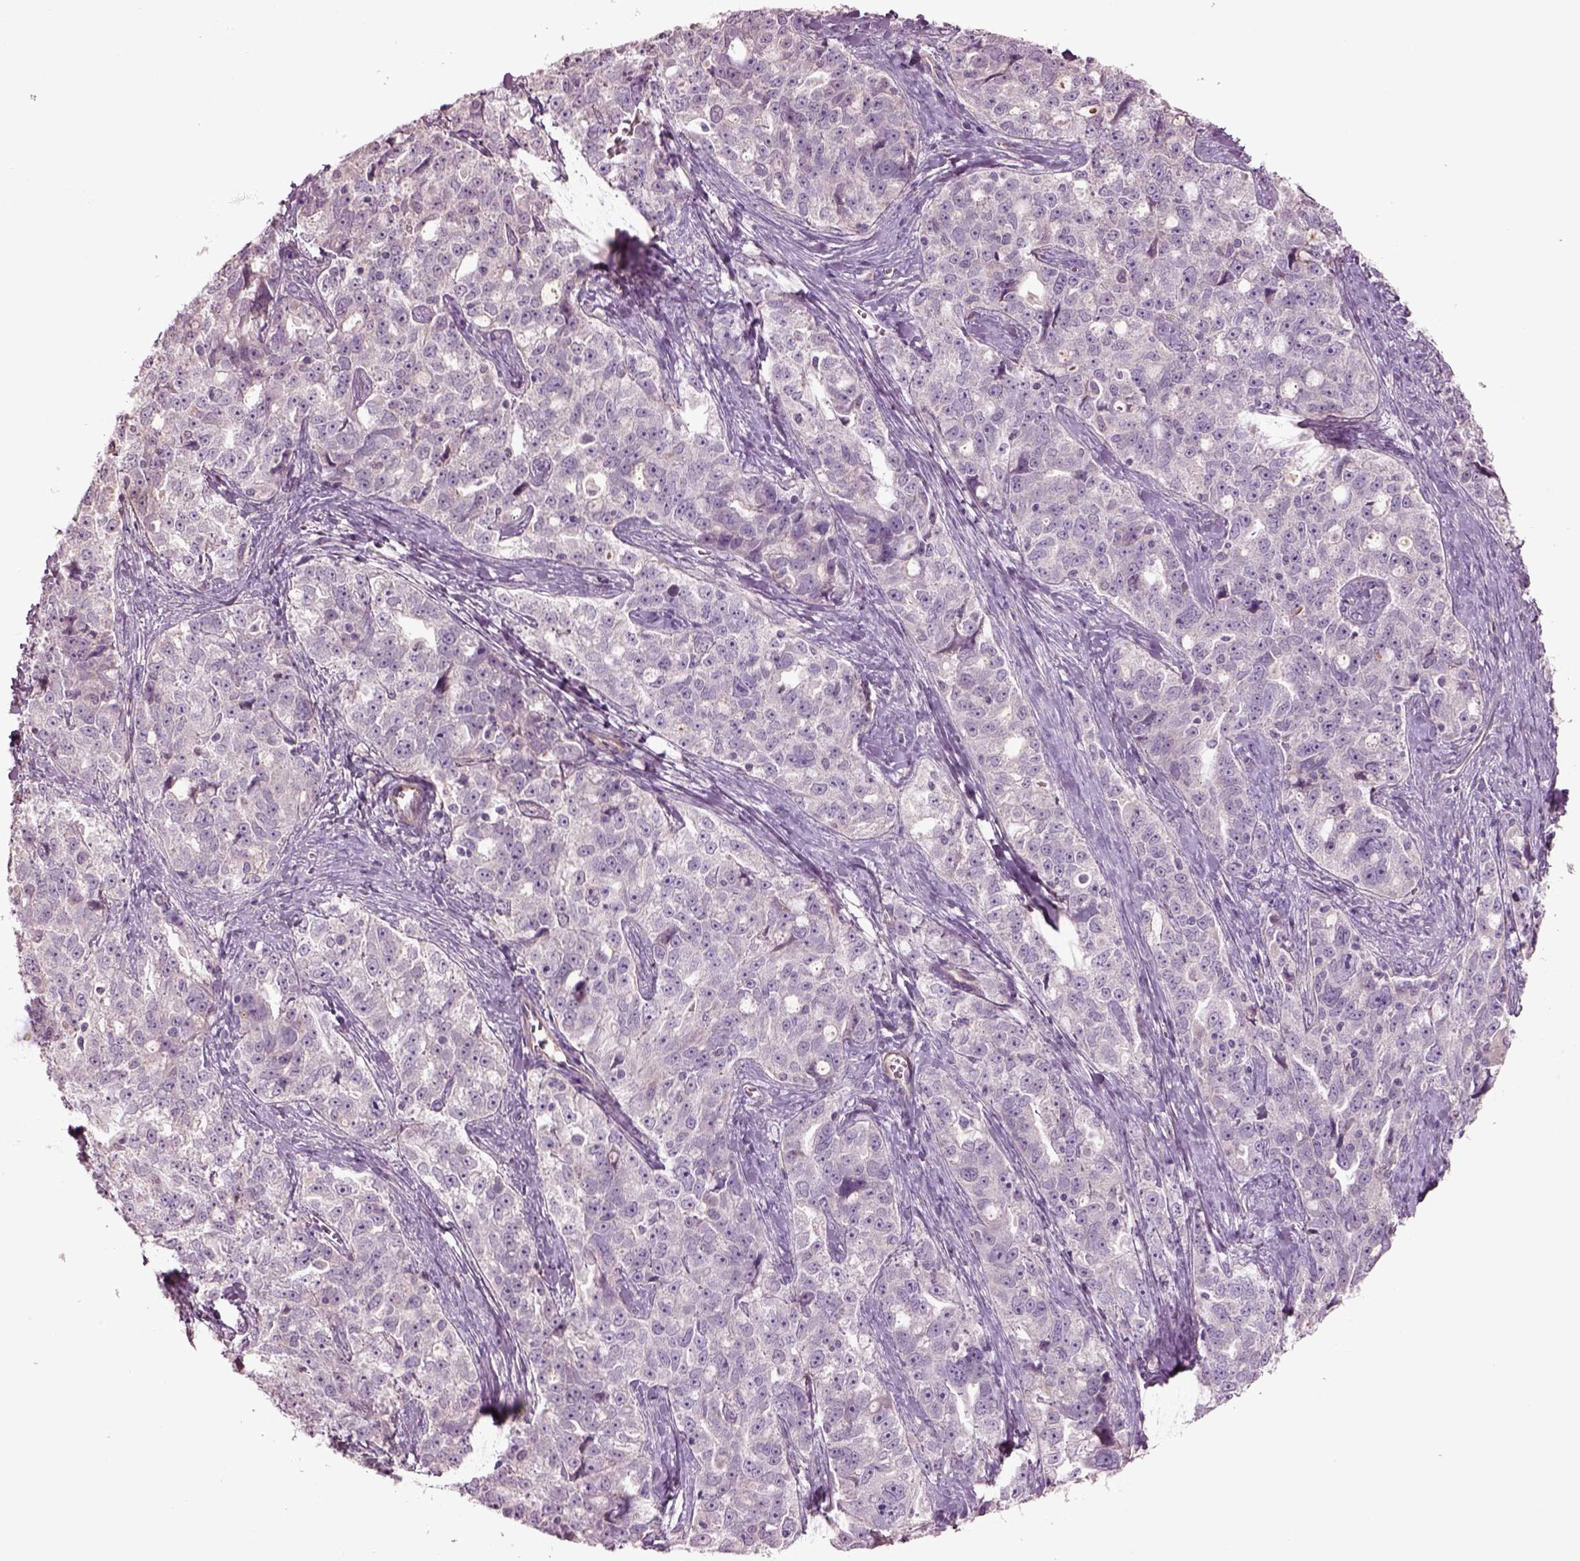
{"staining": {"intensity": "negative", "quantity": "none", "location": "none"}, "tissue": "ovarian cancer", "cell_type": "Tumor cells", "image_type": "cancer", "snomed": [{"axis": "morphology", "description": "Cystadenocarcinoma, serous, NOS"}, {"axis": "topography", "description": "Ovary"}], "caption": "This is a histopathology image of immunohistochemistry staining of serous cystadenocarcinoma (ovarian), which shows no expression in tumor cells.", "gene": "DUOXA2", "patient": {"sex": "female", "age": 51}}